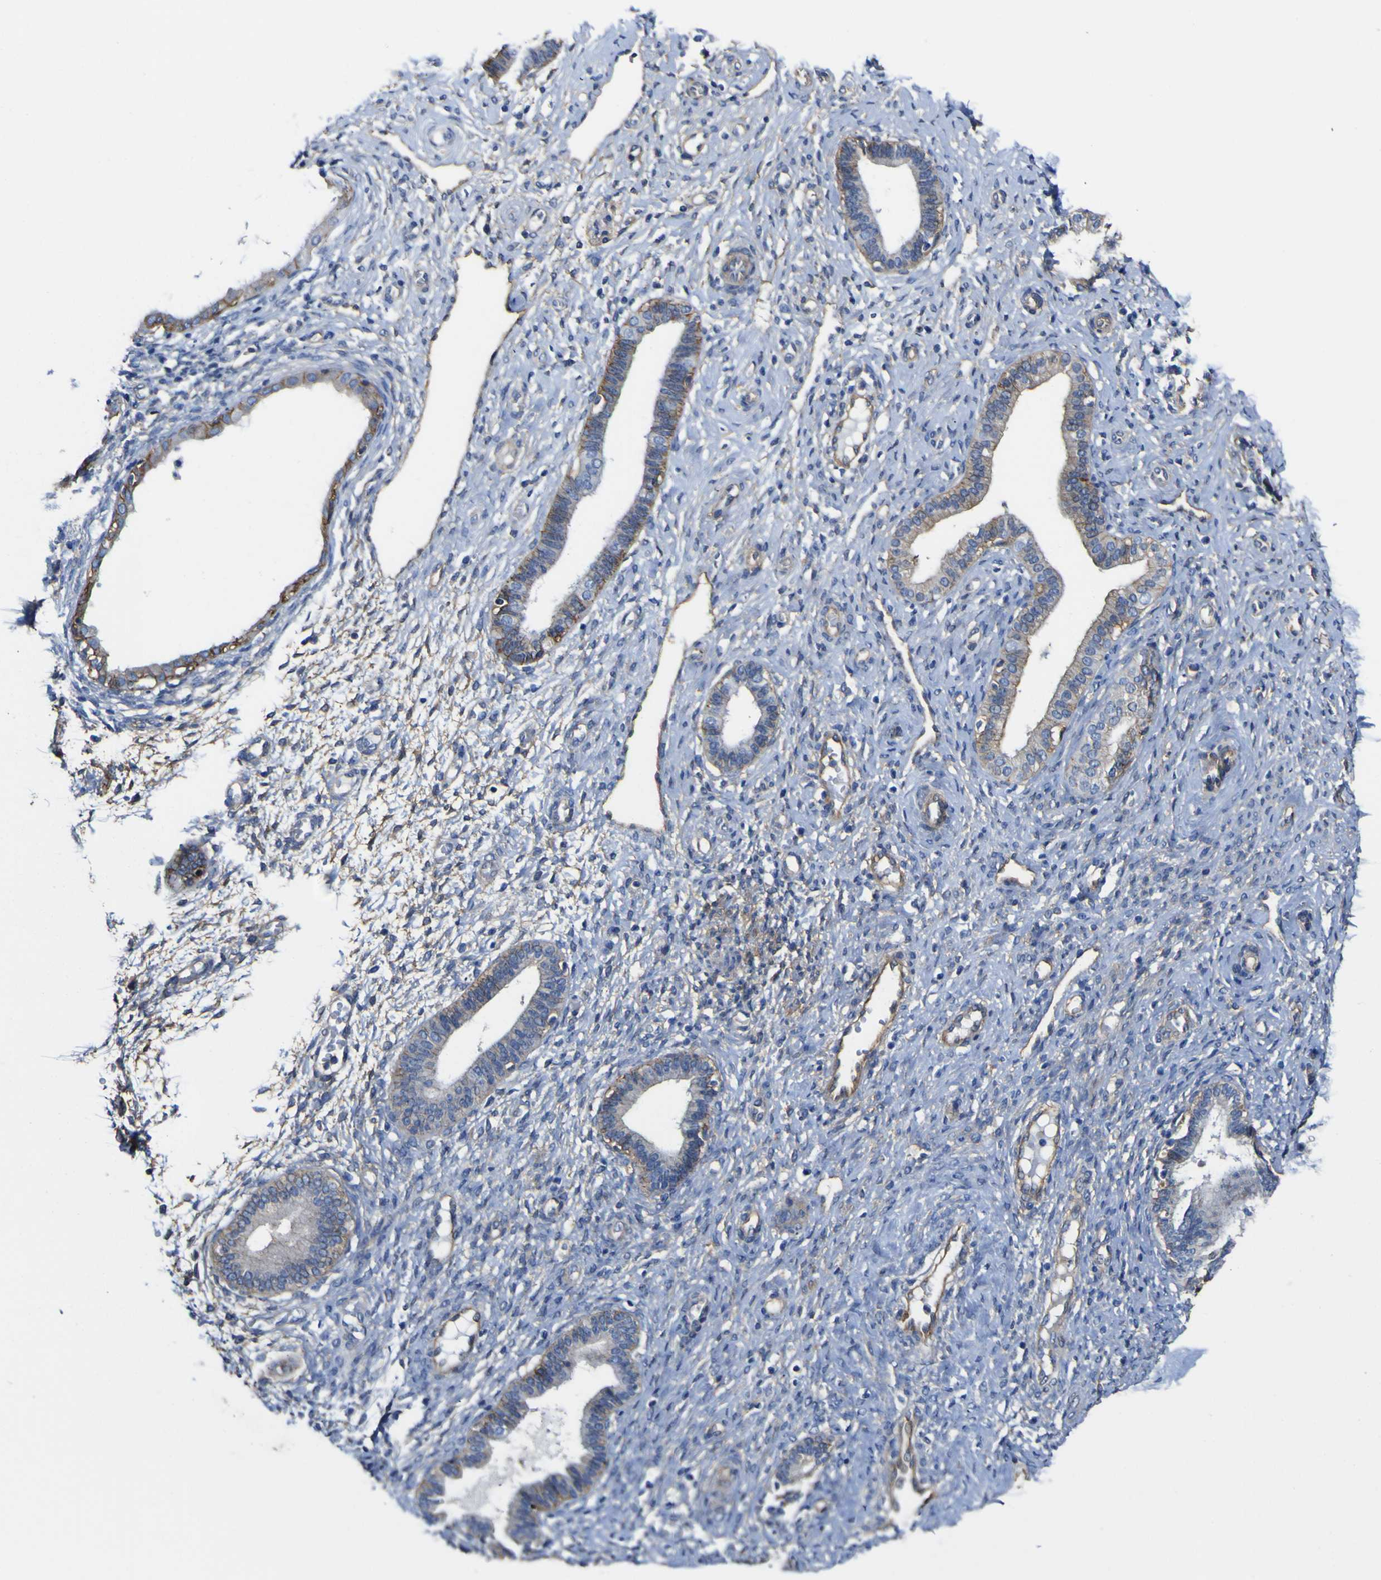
{"staining": {"intensity": "negative", "quantity": "none", "location": "none"}, "tissue": "endometrium", "cell_type": "Cells in endometrial stroma", "image_type": "normal", "snomed": [{"axis": "morphology", "description": "Normal tissue, NOS"}, {"axis": "topography", "description": "Endometrium"}], "caption": "Immunohistochemical staining of benign endometrium exhibits no significant expression in cells in endometrial stroma. (DAB IHC visualized using brightfield microscopy, high magnification).", "gene": "CD151", "patient": {"sex": "female", "age": 61}}